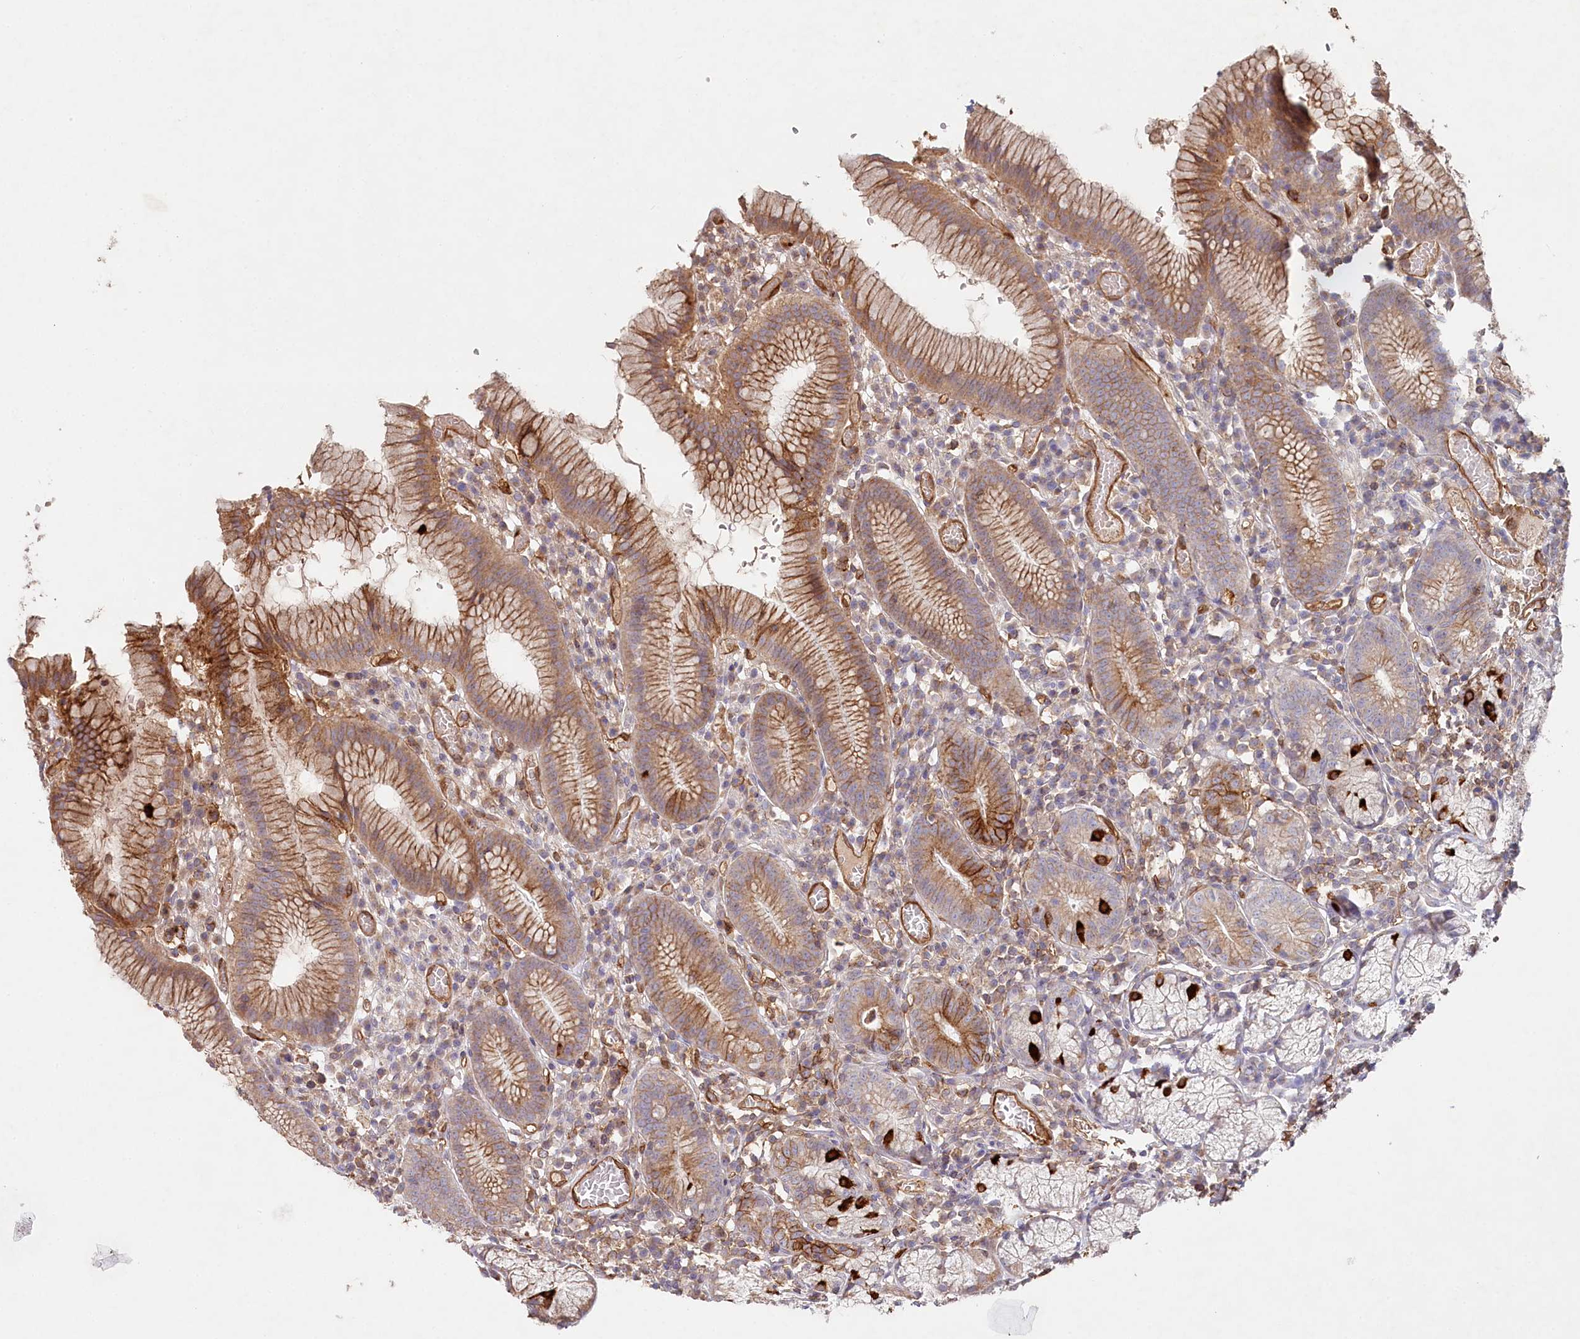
{"staining": {"intensity": "moderate", "quantity": ">75%", "location": "cytoplasmic/membranous"}, "tissue": "stomach", "cell_type": "Glandular cells", "image_type": "normal", "snomed": [{"axis": "morphology", "description": "Normal tissue, NOS"}, {"axis": "topography", "description": "Stomach"}], "caption": "DAB (3,3'-diaminobenzidine) immunohistochemical staining of normal stomach exhibits moderate cytoplasmic/membranous protein expression in about >75% of glandular cells.", "gene": "RBP5", "patient": {"sex": "male", "age": 55}}